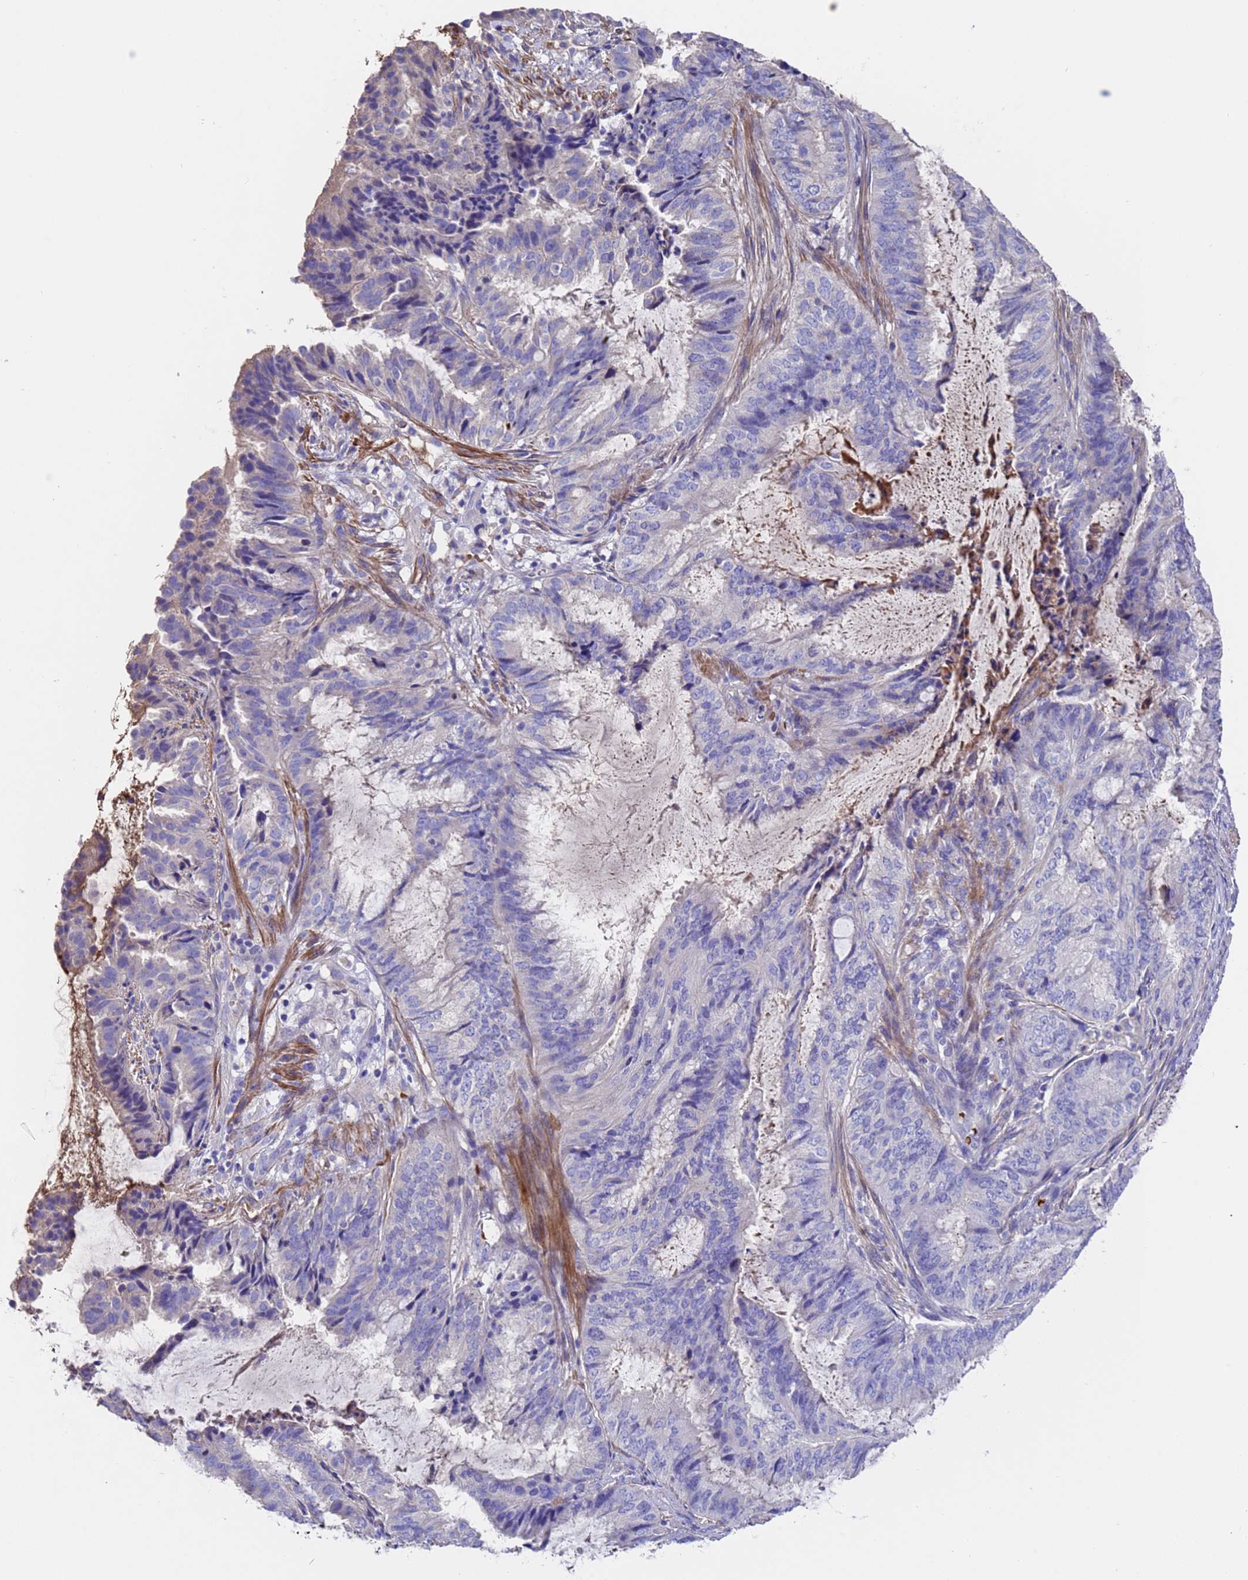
{"staining": {"intensity": "negative", "quantity": "none", "location": "none"}, "tissue": "endometrial cancer", "cell_type": "Tumor cells", "image_type": "cancer", "snomed": [{"axis": "morphology", "description": "Adenocarcinoma, NOS"}, {"axis": "topography", "description": "Endometrium"}], "caption": "DAB (3,3'-diaminobenzidine) immunohistochemical staining of human adenocarcinoma (endometrial) reveals no significant staining in tumor cells.", "gene": "ELP6", "patient": {"sex": "female", "age": 51}}